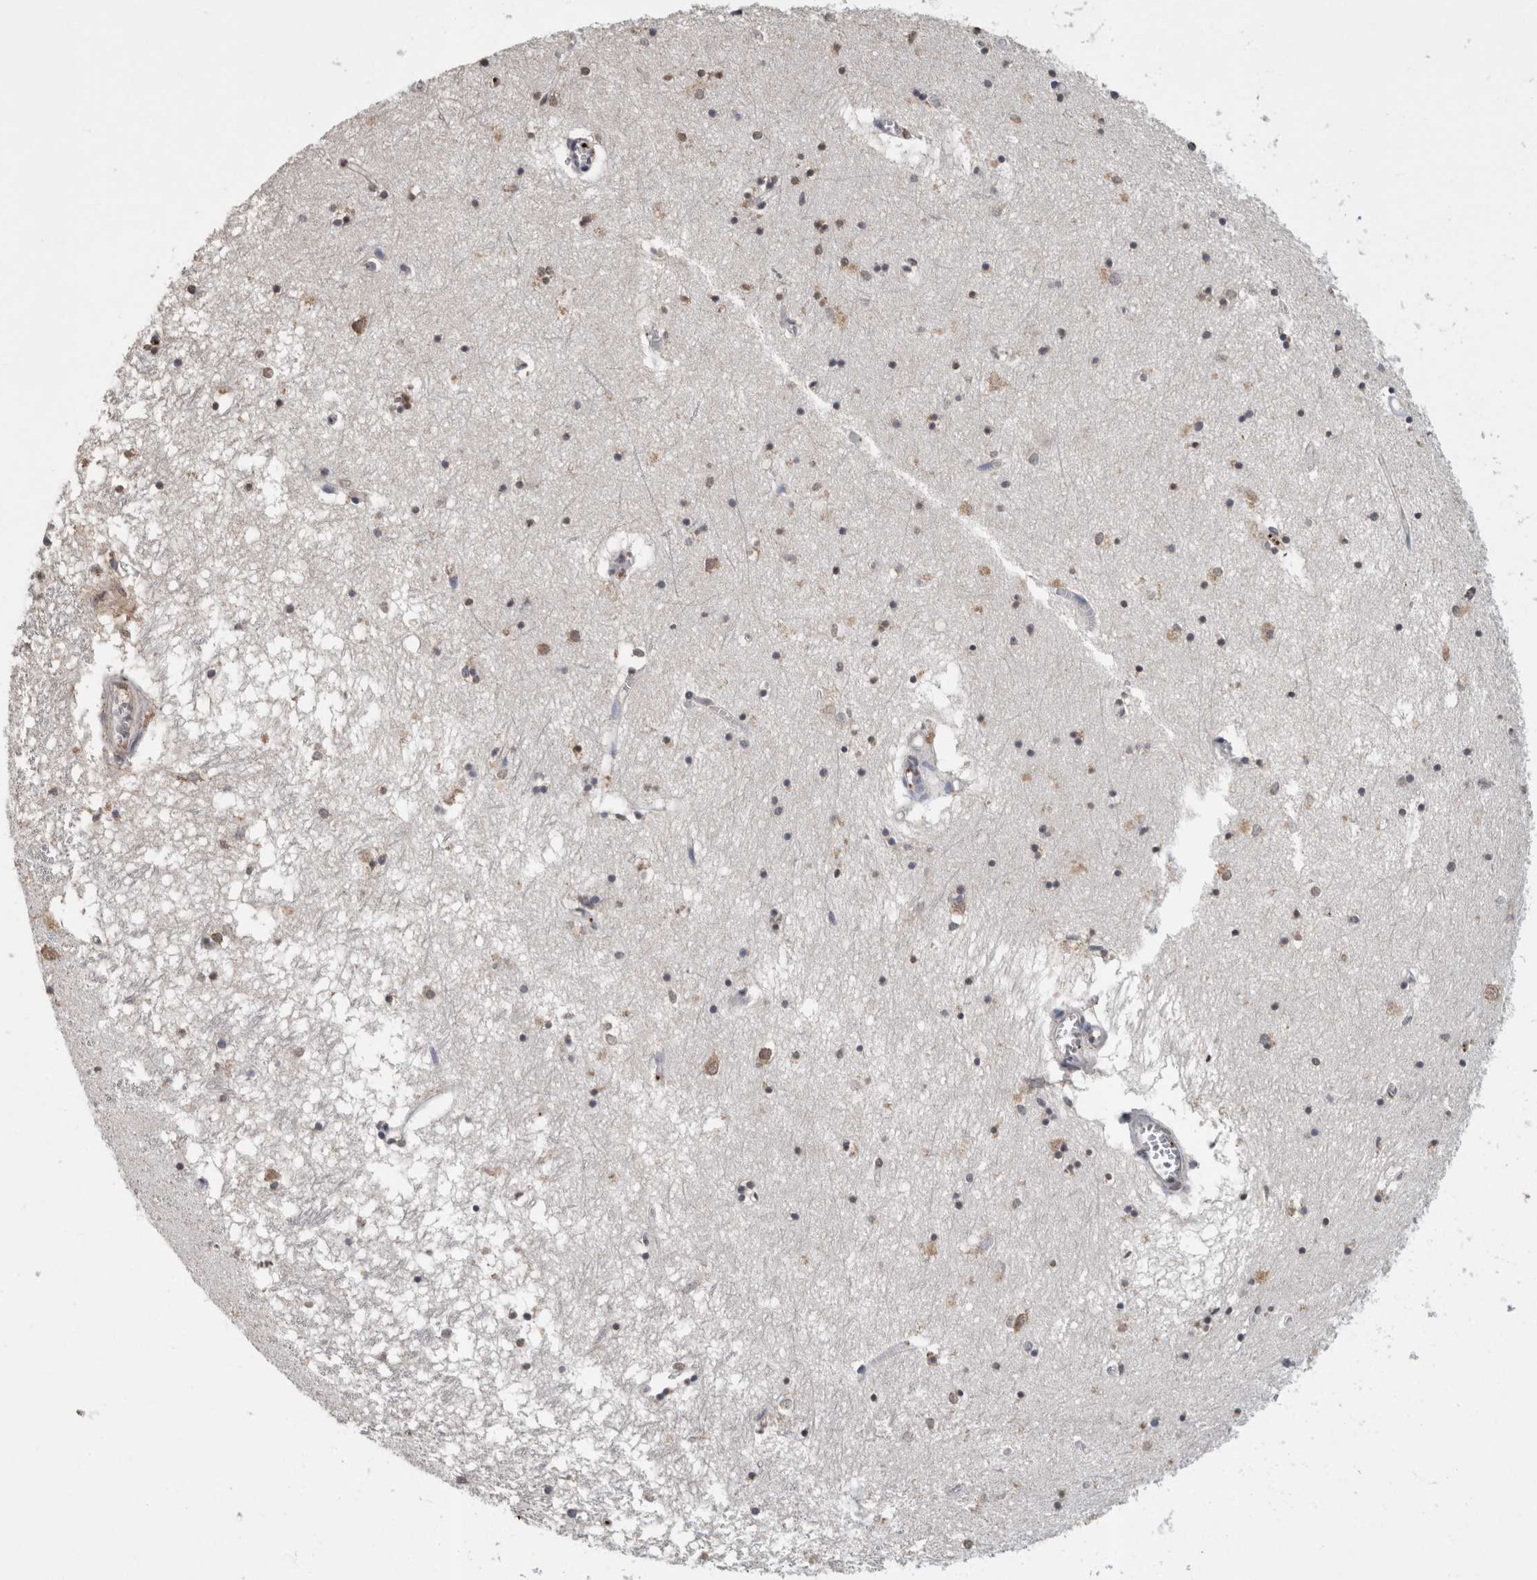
{"staining": {"intensity": "weak", "quantity": "25%-75%", "location": "nuclear"}, "tissue": "hippocampus", "cell_type": "Glial cells", "image_type": "normal", "snomed": [{"axis": "morphology", "description": "Normal tissue, NOS"}, {"axis": "topography", "description": "Hippocampus"}], "caption": "Immunohistochemistry (IHC) (DAB) staining of unremarkable human hippocampus demonstrates weak nuclear protein expression in approximately 25%-75% of glial cells. (IHC, brightfield microscopy, high magnification).", "gene": "LTBP1", "patient": {"sex": "male", "age": 70}}